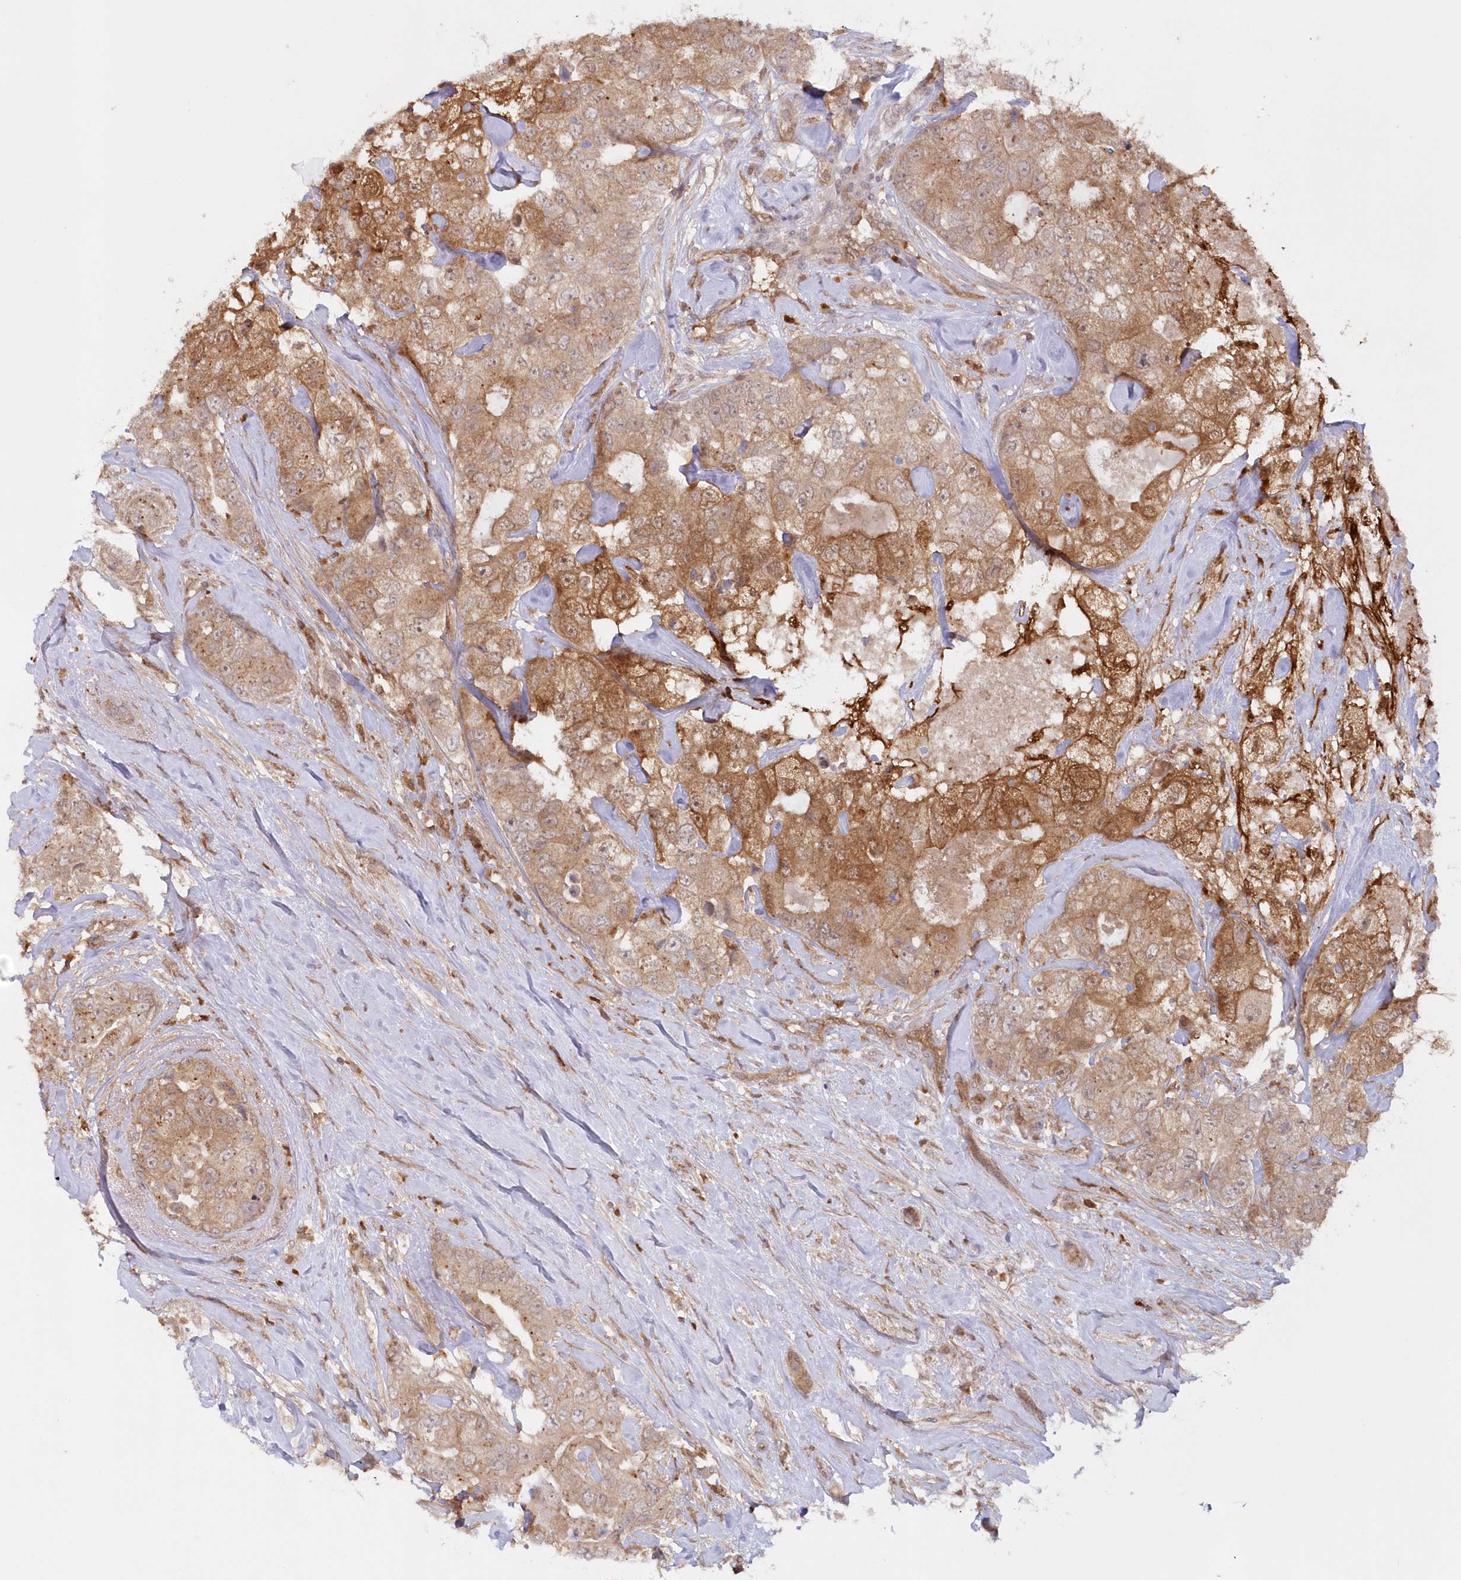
{"staining": {"intensity": "moderate", "quantity": ">75%", "location": "cytoplasmic/membranous"}, "tissue": "breast cancer", "cell_type": "Tumor cells", "image_type": "cancer", "snomed": [{"axis": "morphology", "description": "Duct carcinoma"}, {"axis": "topography", "description": "Breast"}], "caption": "Breast cancer was stained to show a protein in brown. There is medium levels of moderate cytoplasmic/membranous positivity in approximately >75% of tumor cells.", "gene": "GBE1", "patient": {"sex": "female", "age": 62}}